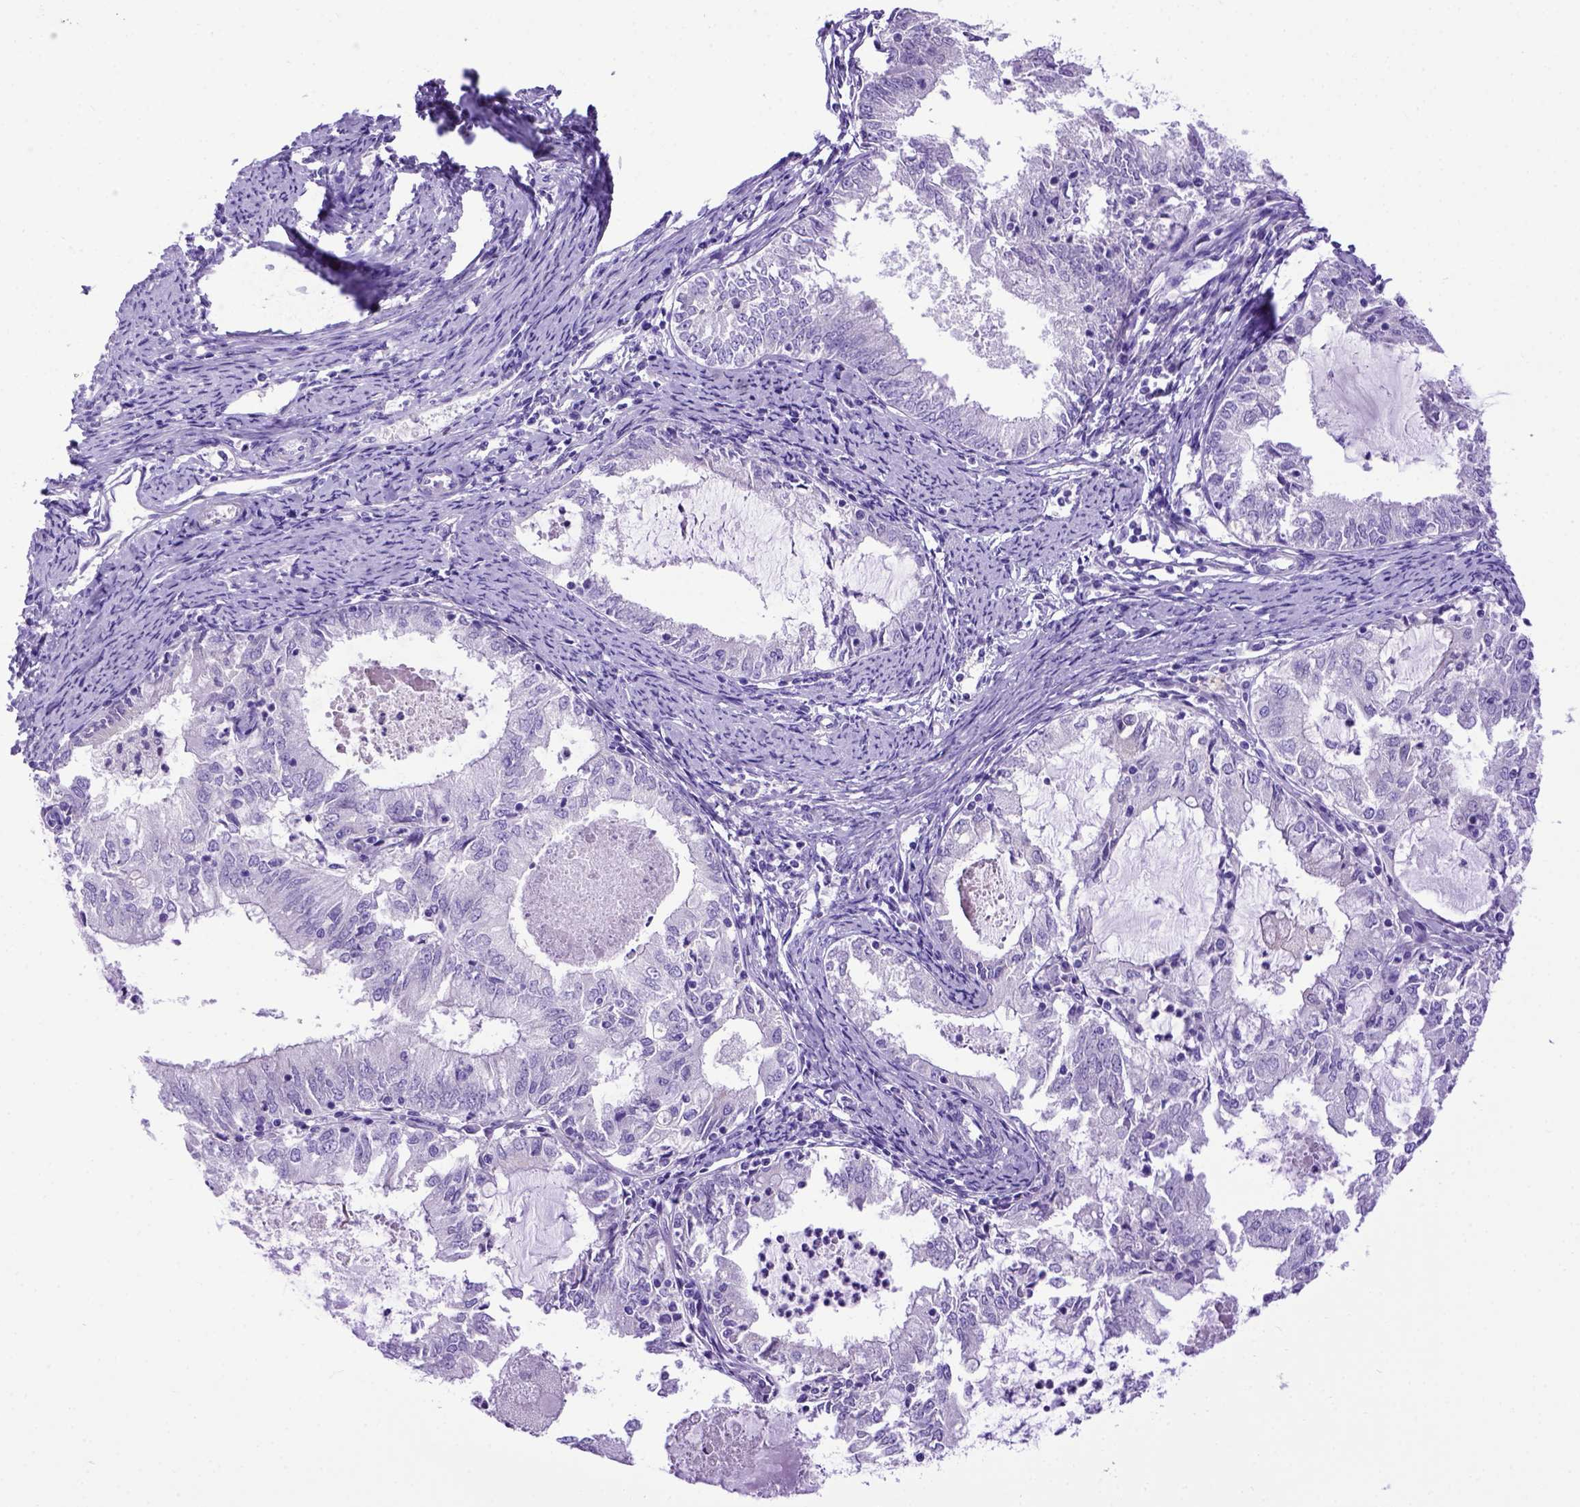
{"staining": {"intensity": "negative", "quantity": "none", "location": "none"}, "tissue": "endometrial cancer", "cell_type": "Tumor cells", "image_type": "cancer", "snomed": [{"axis": "morphology", "description": "Adenocarcinoma, NOS"}, {"axis": "topography", "description": "Endometrium"}], "caption": "A photomicrograph of adenocarcinoma (endometrial) stained for a protein reveals no brown staining in tumor cells.", "gene": "PTGES", "patient": {"sex": "female", "age": 57}}